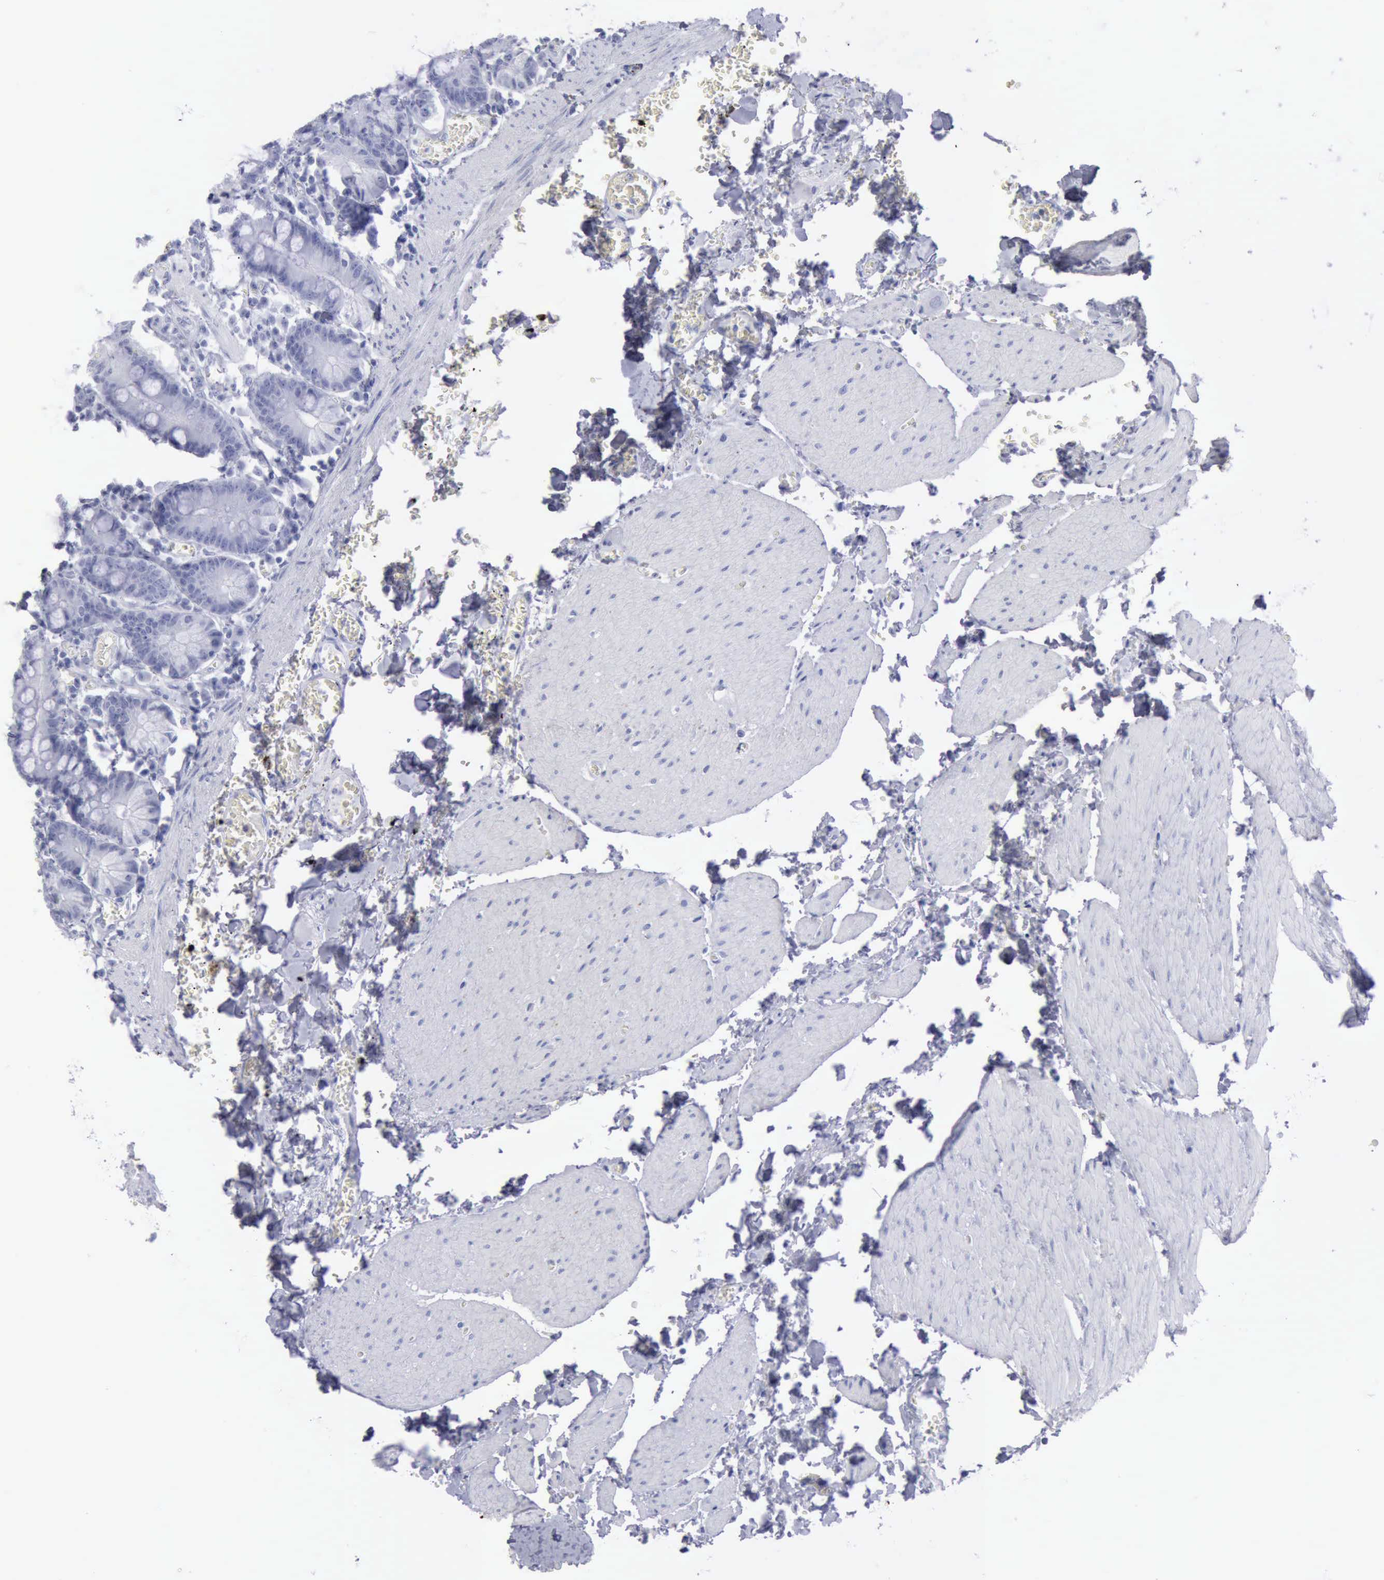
{"staining": {"intensity": "negative", "quantity": "none", "location": "none"}, "tissue": "small intestine", "cell_type": "Glandular cells", "image_type": "normal", "snomed": [{"axis": "morphology", "description": "Normal tissue, NOS"}, {"axis": "topography", "description": "Small intestine"}], "caption": "DAB immunohistochemical staining of unremarkable small intestine displays no significant expression in glandular cells. (Brightfield microscopy of DAB IHC at high magnification).", "gene": "KRT13", "patient": {"sex": "male", "age": 71}}